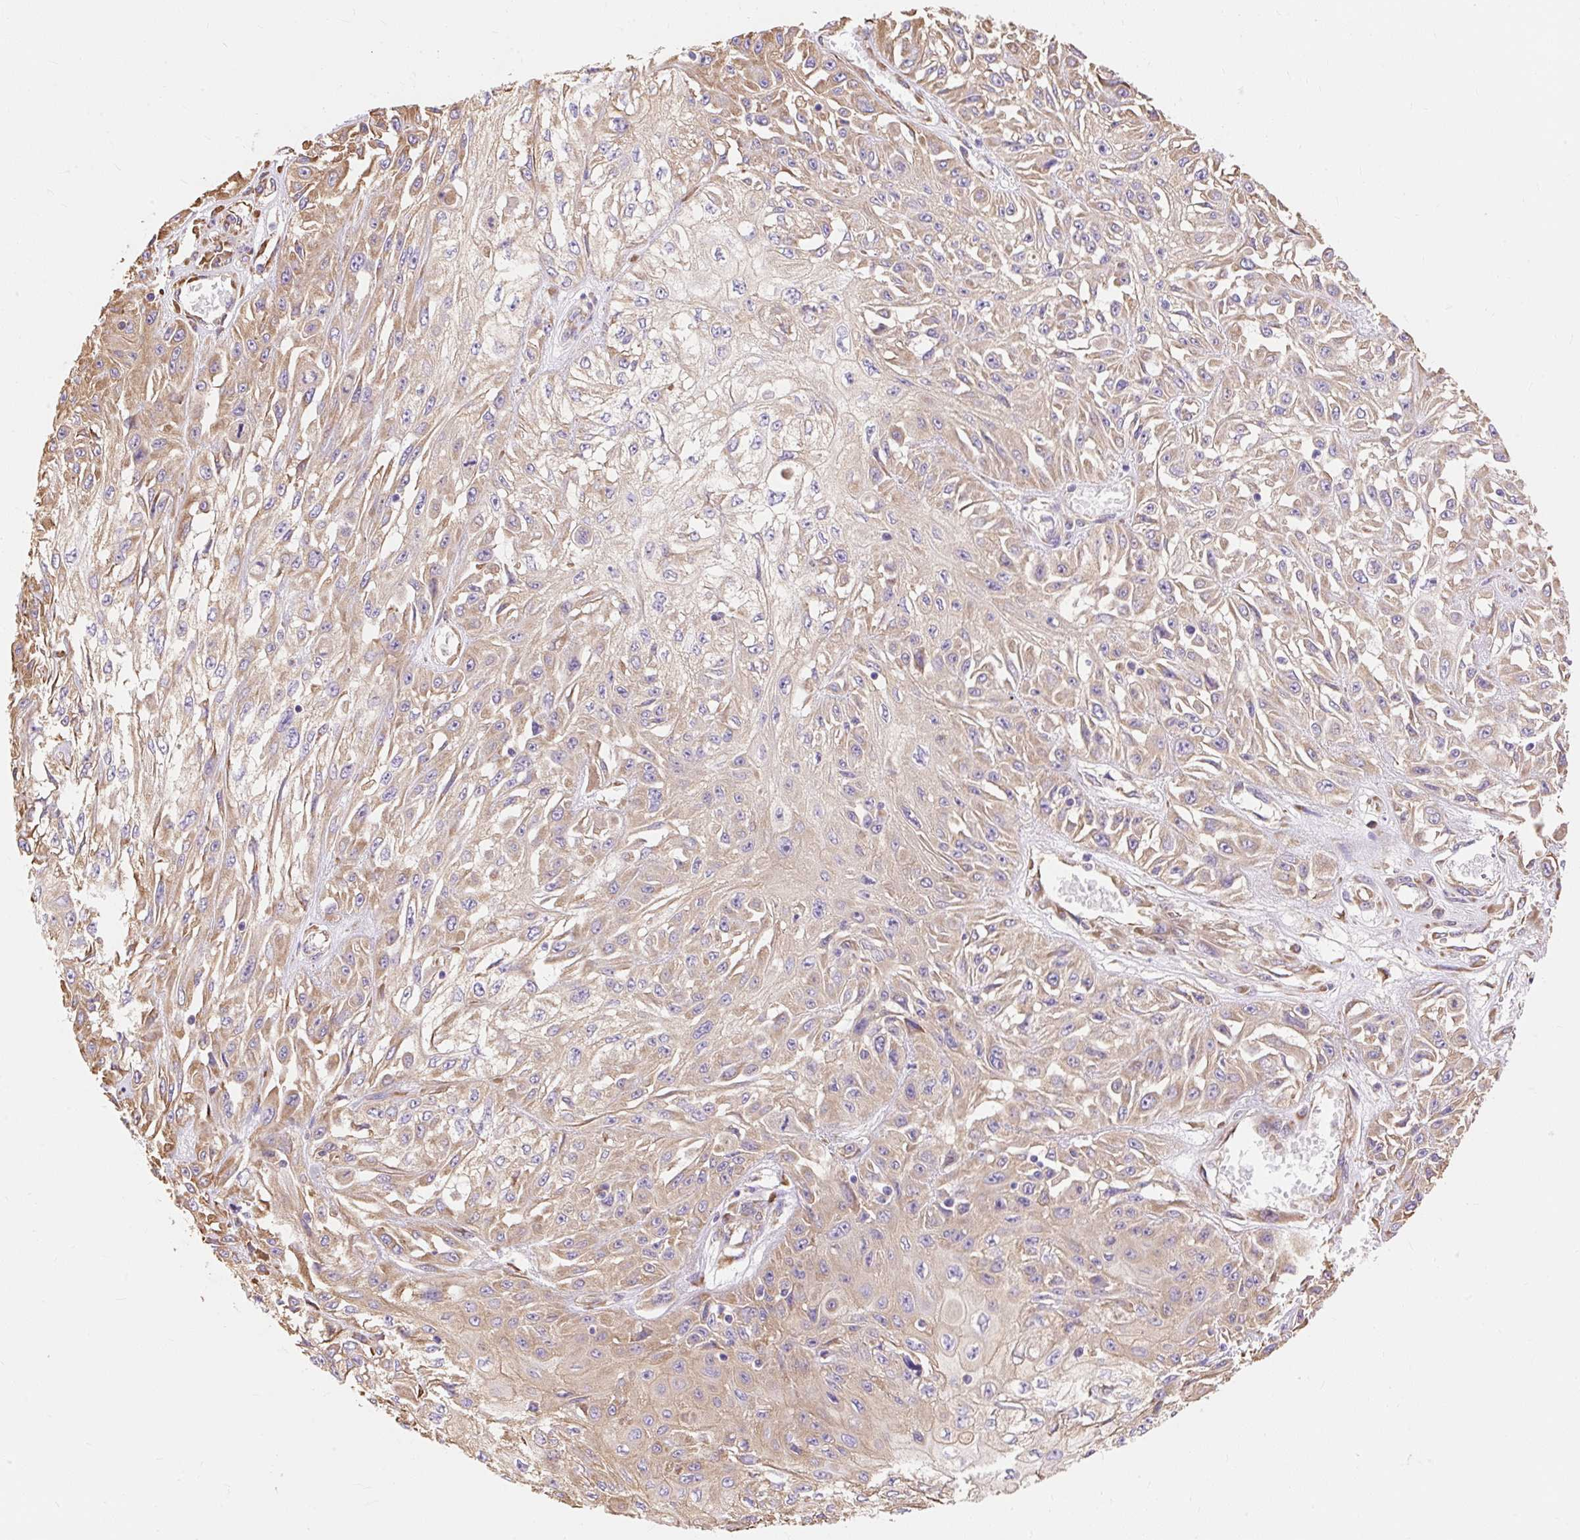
{"staining": {"intensity": "weak", "quantity": ">75%", "location": "cytoplasmic/membranous"}, "tissue": "skin cancer", "cell_type": "Tumor cells", "image_type": "cancer", "snomed": [{"axis": "morphology", "description": "Squamous cell carcinoma, NOS"}, {"axis": "morphology", "description": "Squamous cell carcinoma, metastatic, NOS"}, {"axis": "topography", "description": "Skin"}, {"axis": "topography", "description": "Lymph node"}], "caption": "Immunohistochemistry (DAB (3,3'-diaminobenzidine)) staining of skin cancer (squamous cell carcinoma) demonstrates weak cytoplasmic/membranous protein staining in about >75% of tumor cells.", "gene": "RPS17", "patient": {"sex": "male", "age": 75}}